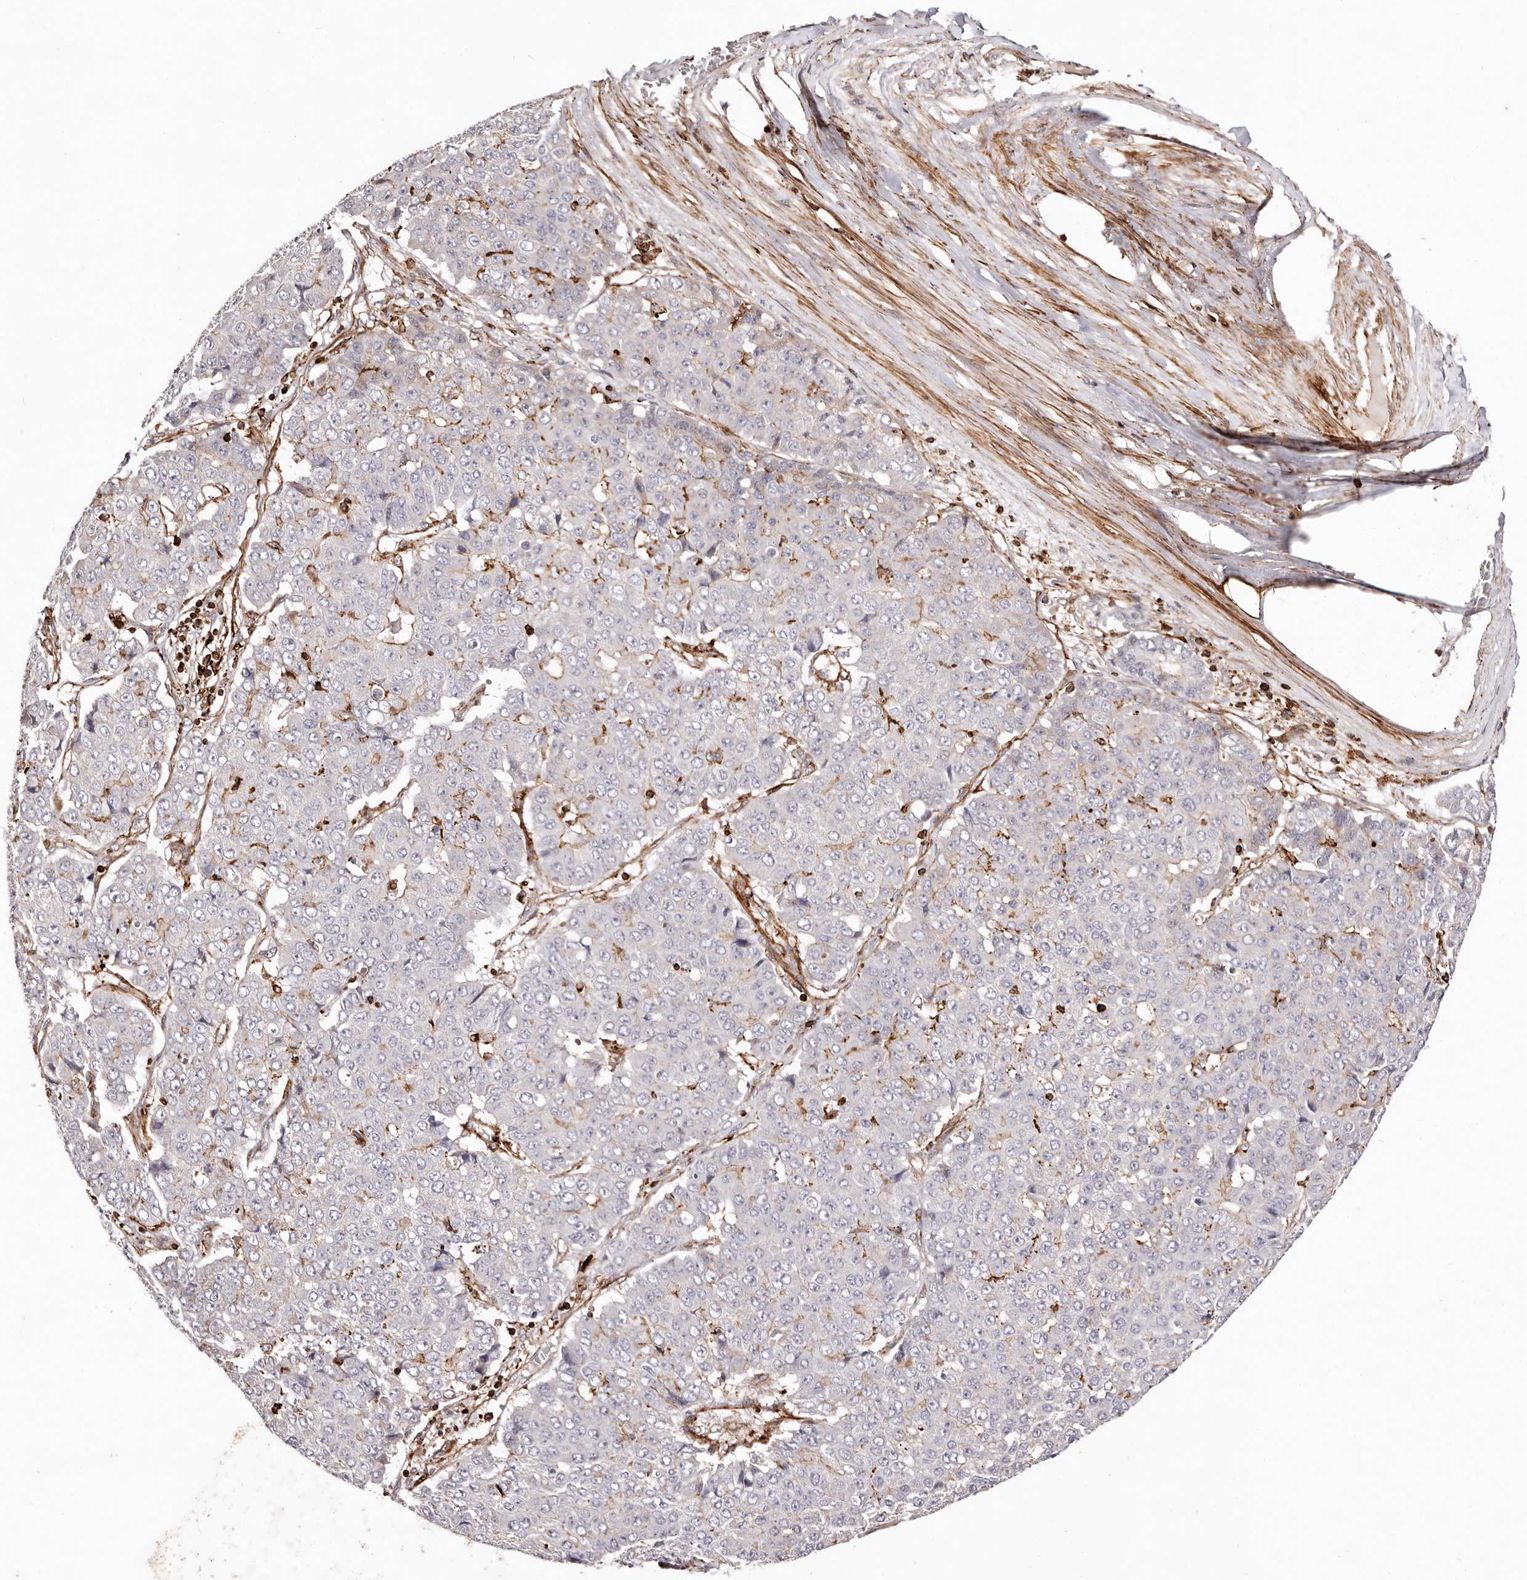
{"staining": {"intensity": "negative", "quantity": "none", "location": "none"}, "tissue": "pancreatic cancer", "cell_type": "Tumor cells", "image_type": "cancer", "snomed": [{"axis": "morphology", "description": "Adenocarcinoma, NOS"}, {"axis": "topography", "description": "Pancreas"}], "caption": "Tumor cells show no significant staining in pancreatic adenocarcinoma. The staining was performed using DAB to visualize the protein expression in brown, while the nuclei were stained in blue with hematoxylin (Magnification: 20x).", "gene": "PTPN22", "patient": {"sex": "male", "age": 50}}